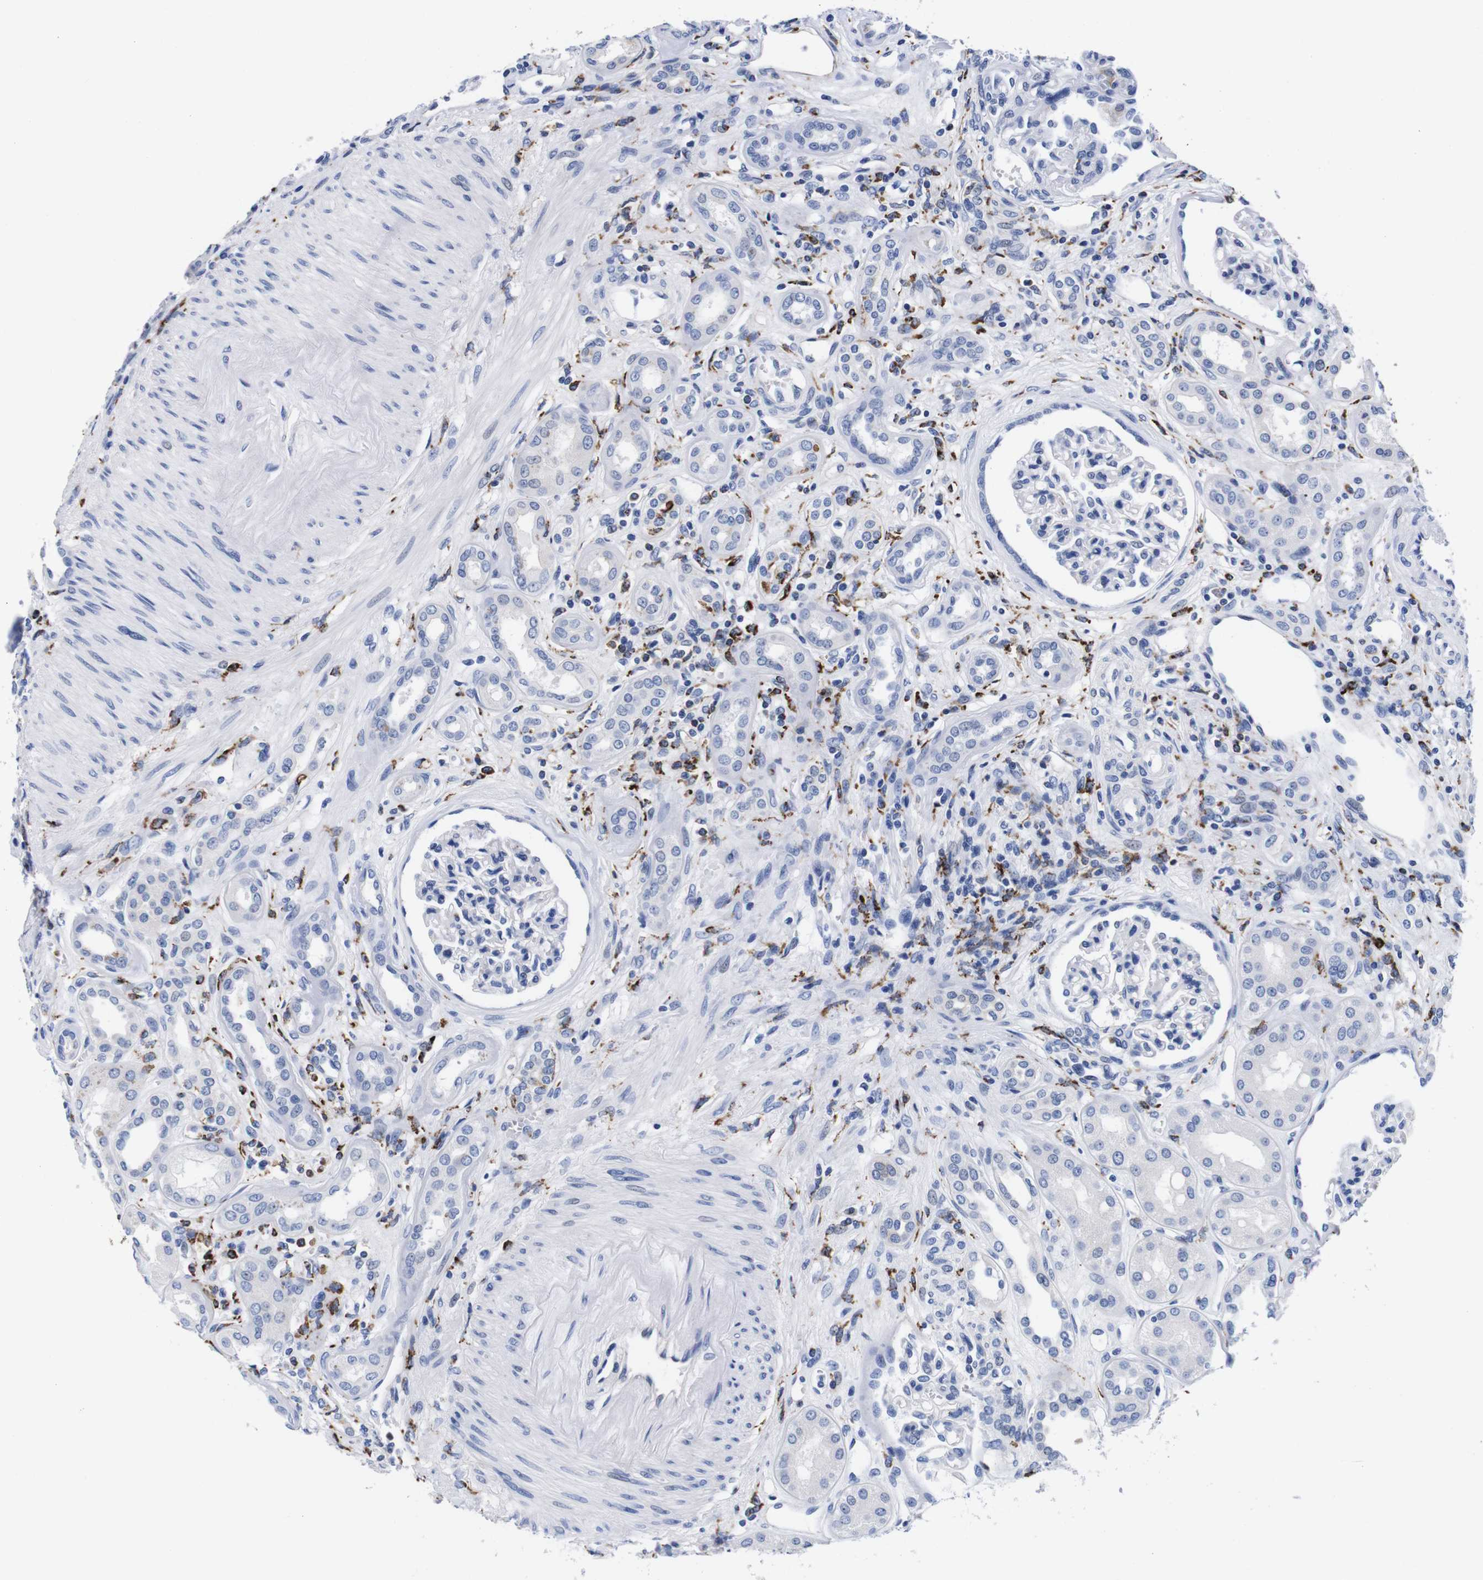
{"staining": {"intensity": "negative", "quantity": "none", "location": "none"}, "tissue": "kidney", "cell_type": "Cells in glomeruli", "image_type": "normal", "snomed": [{"axis": "morphology", "description": "Normal tissue, NOS"}, {"axis": "topography", "description": "Kidney"}], "caption": "This is a photomicrograph of immunohistochemistry staining of normal kidney, which shows no staining in cells in glomeruli. (Stains: DAB (3,3'-diaminobenzidine) immunohistochemistry (IHC) with hematoxylin counter stain, Microscopy: brightfield microscopy at high magnification).", "gene": "ENSG00000248993", "patient": {"sex": "male", "age": 59}}